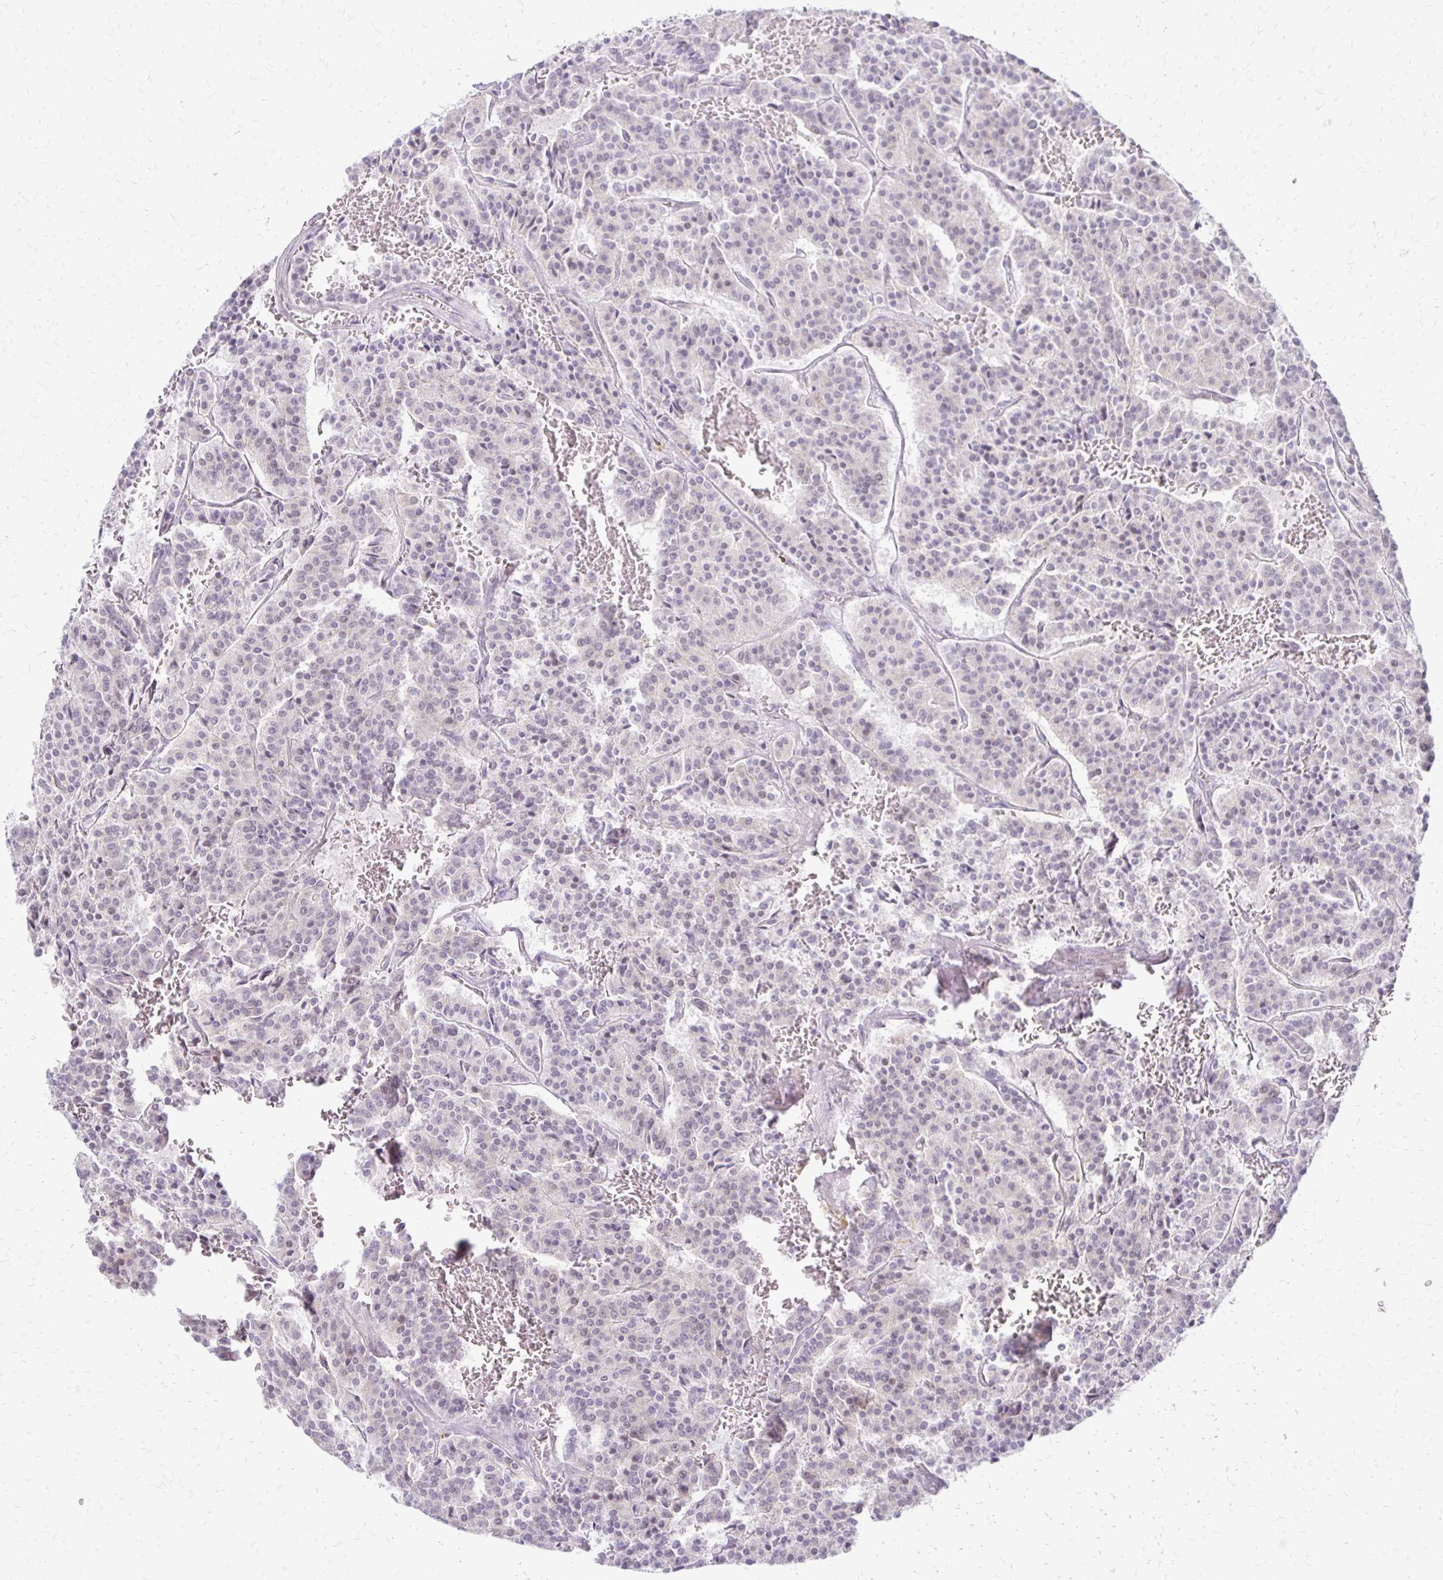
{"staining": {"intensity": "negative", "quantity": "none", "location": "none"}, "tissue": "carcinoid", "cell_type": "Tumor cells", "image_type": "cancer", "snomed": [{"axis": "morphology", "description": "Carcinoid, malignant, NOS"}, {"axis": "topography", "description": "Lung"}], "caption": "DAB (3,3'-diaminobenzidine) immunohistochemical staining of human carcinoid (malignant) demonstrates no significant staining in tumor cells.", "gene": "EPYC", "patient": {"sex": "male", "age": 70}}